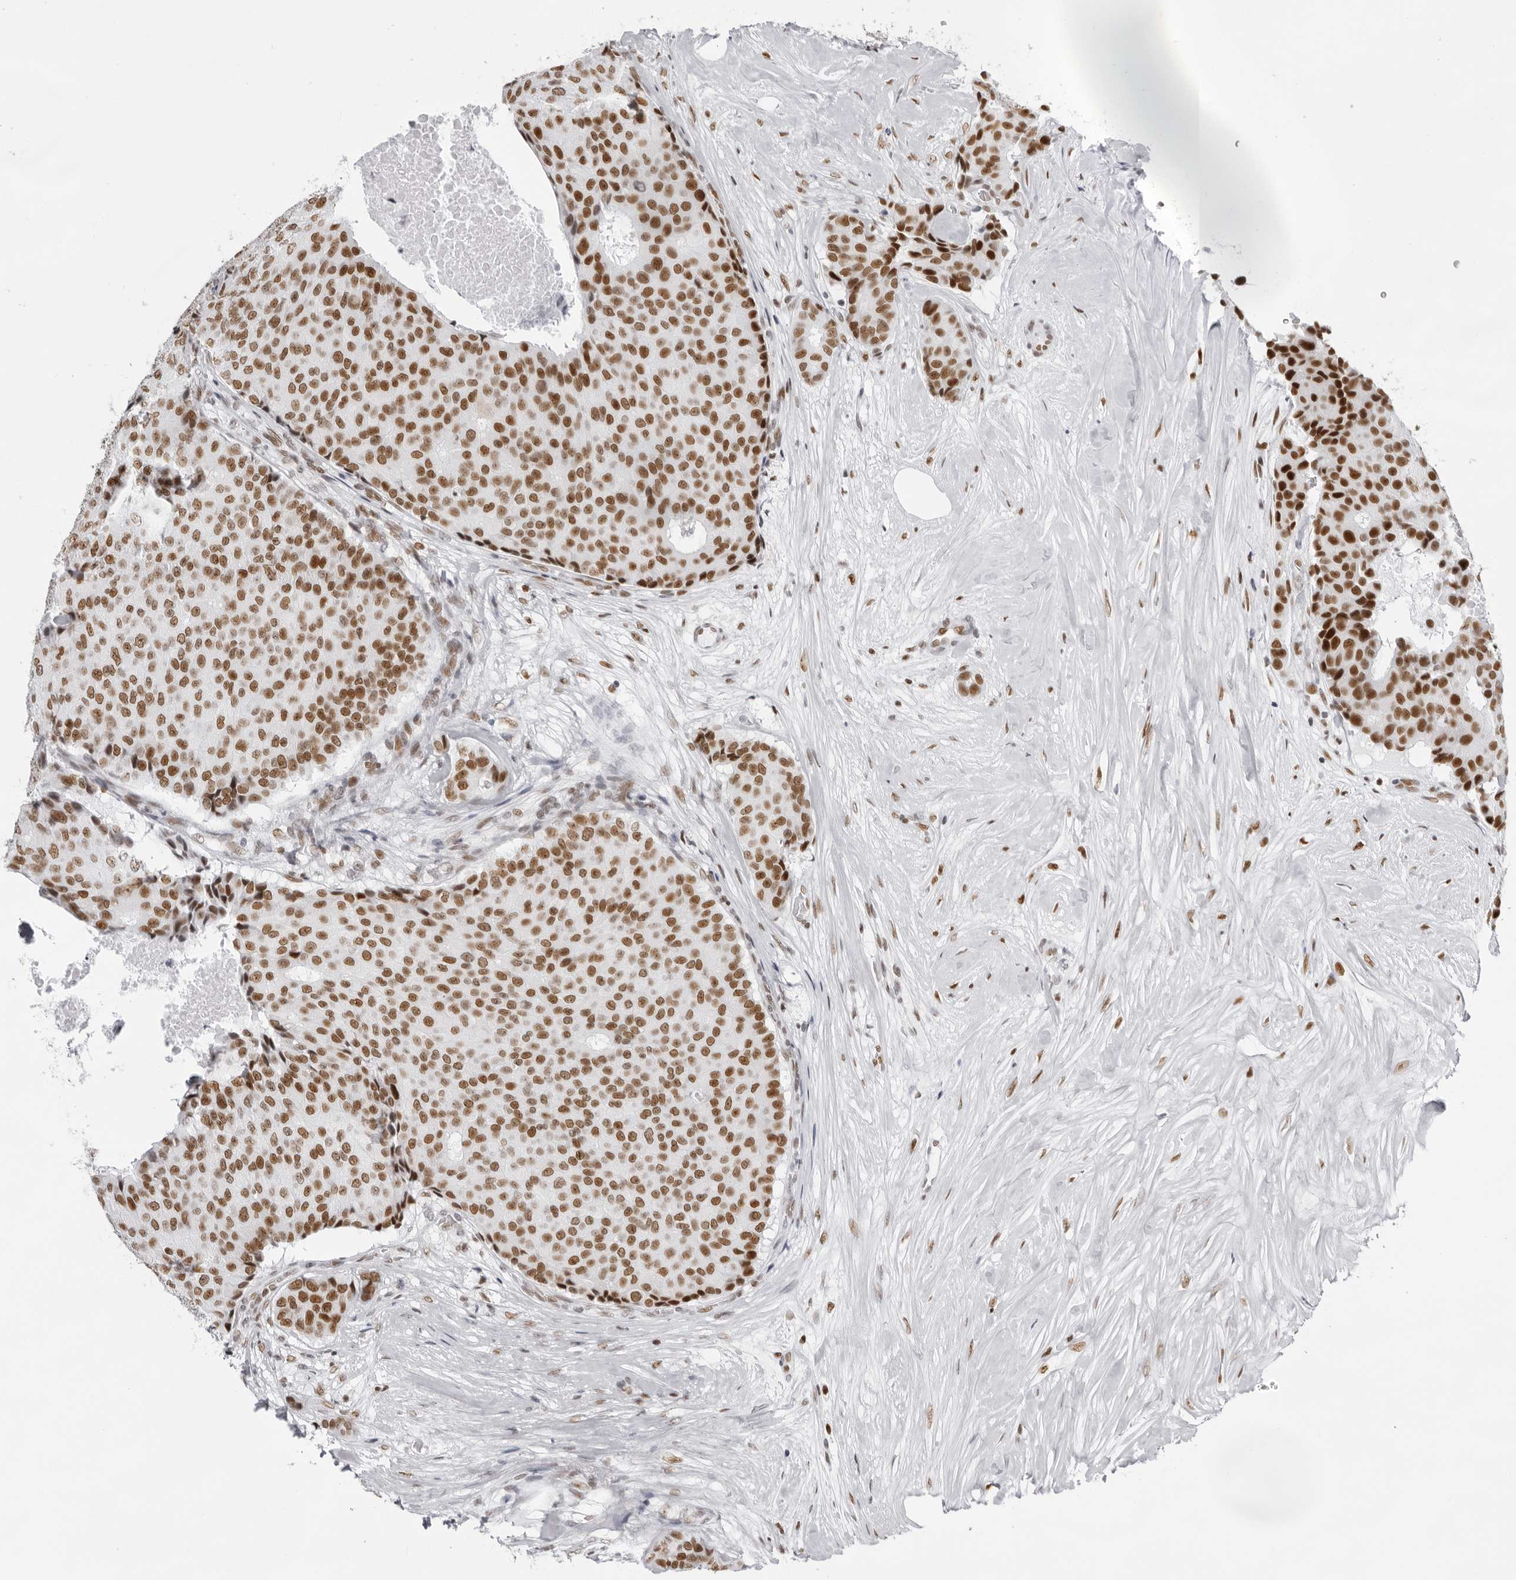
{"staining": {"intensity": "strong", "quantity": ">75%", "location": "nuclear"}, "tissue": "breast cancer", "cell_type": "Tumor cells", "image_type": "cancer", "snomed": [{"axis": "morphology", "description": "Duct carcinoma"}, {"axis": "topography", "description": "Breast"}], "caption": "Immunohistochemistry staining of breast cancer (invasive ductal carcinoma), which shows high levels of strong nuclear positivity in about >75% of tumor cells indicating strong nuclear protein positivity. The staining was performed using DAB (brown) for protein detection and nuclei were counterstained in hematoxylin (blue).", "gene": "IRF2BP2", "patient": {"sex": "female", "age": 75}}